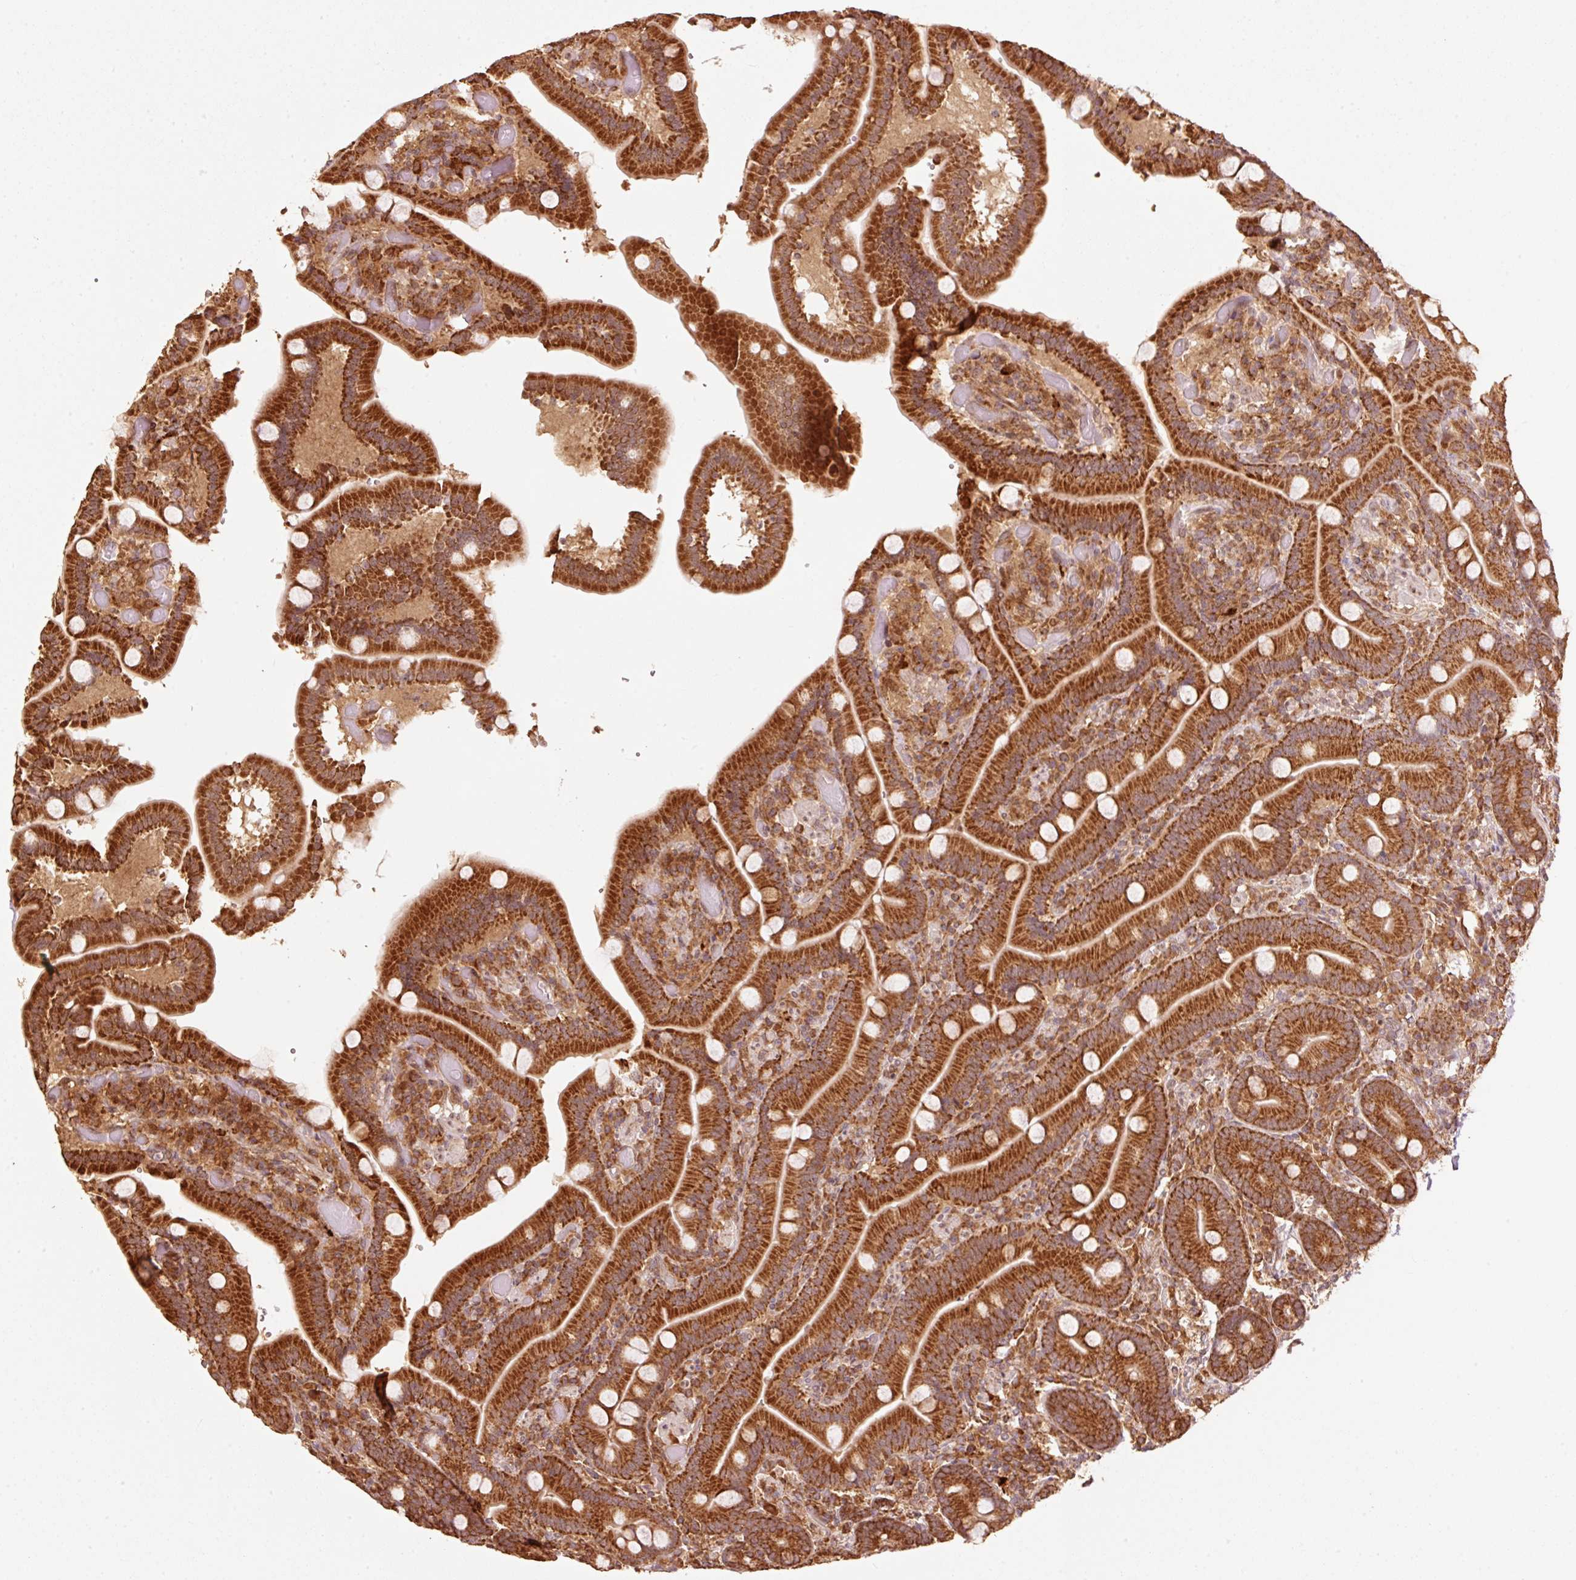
{"staining": {"intensity": "strong", "quantity": ">75%", "location": "cytoplasmic/membranous"}, "tissue": "duodenum", "cell_type": "Glandular cells", "image_type": "normal", "snomed": [{"axis": "morphology", "description": "Normal tissue, NOS"}, {"axis": "topography", "description": "Duodenum"}], "caption": "Protein analysis of unremarkable duodenum demonstrates strong cytoplasmic/membranous expression in about >75% of glandular cells. (DAB = brown stain, brightfield microscopy at high magnification).", "gene": "MRPL16", "patient": {"sex": "female", "age": 62}}